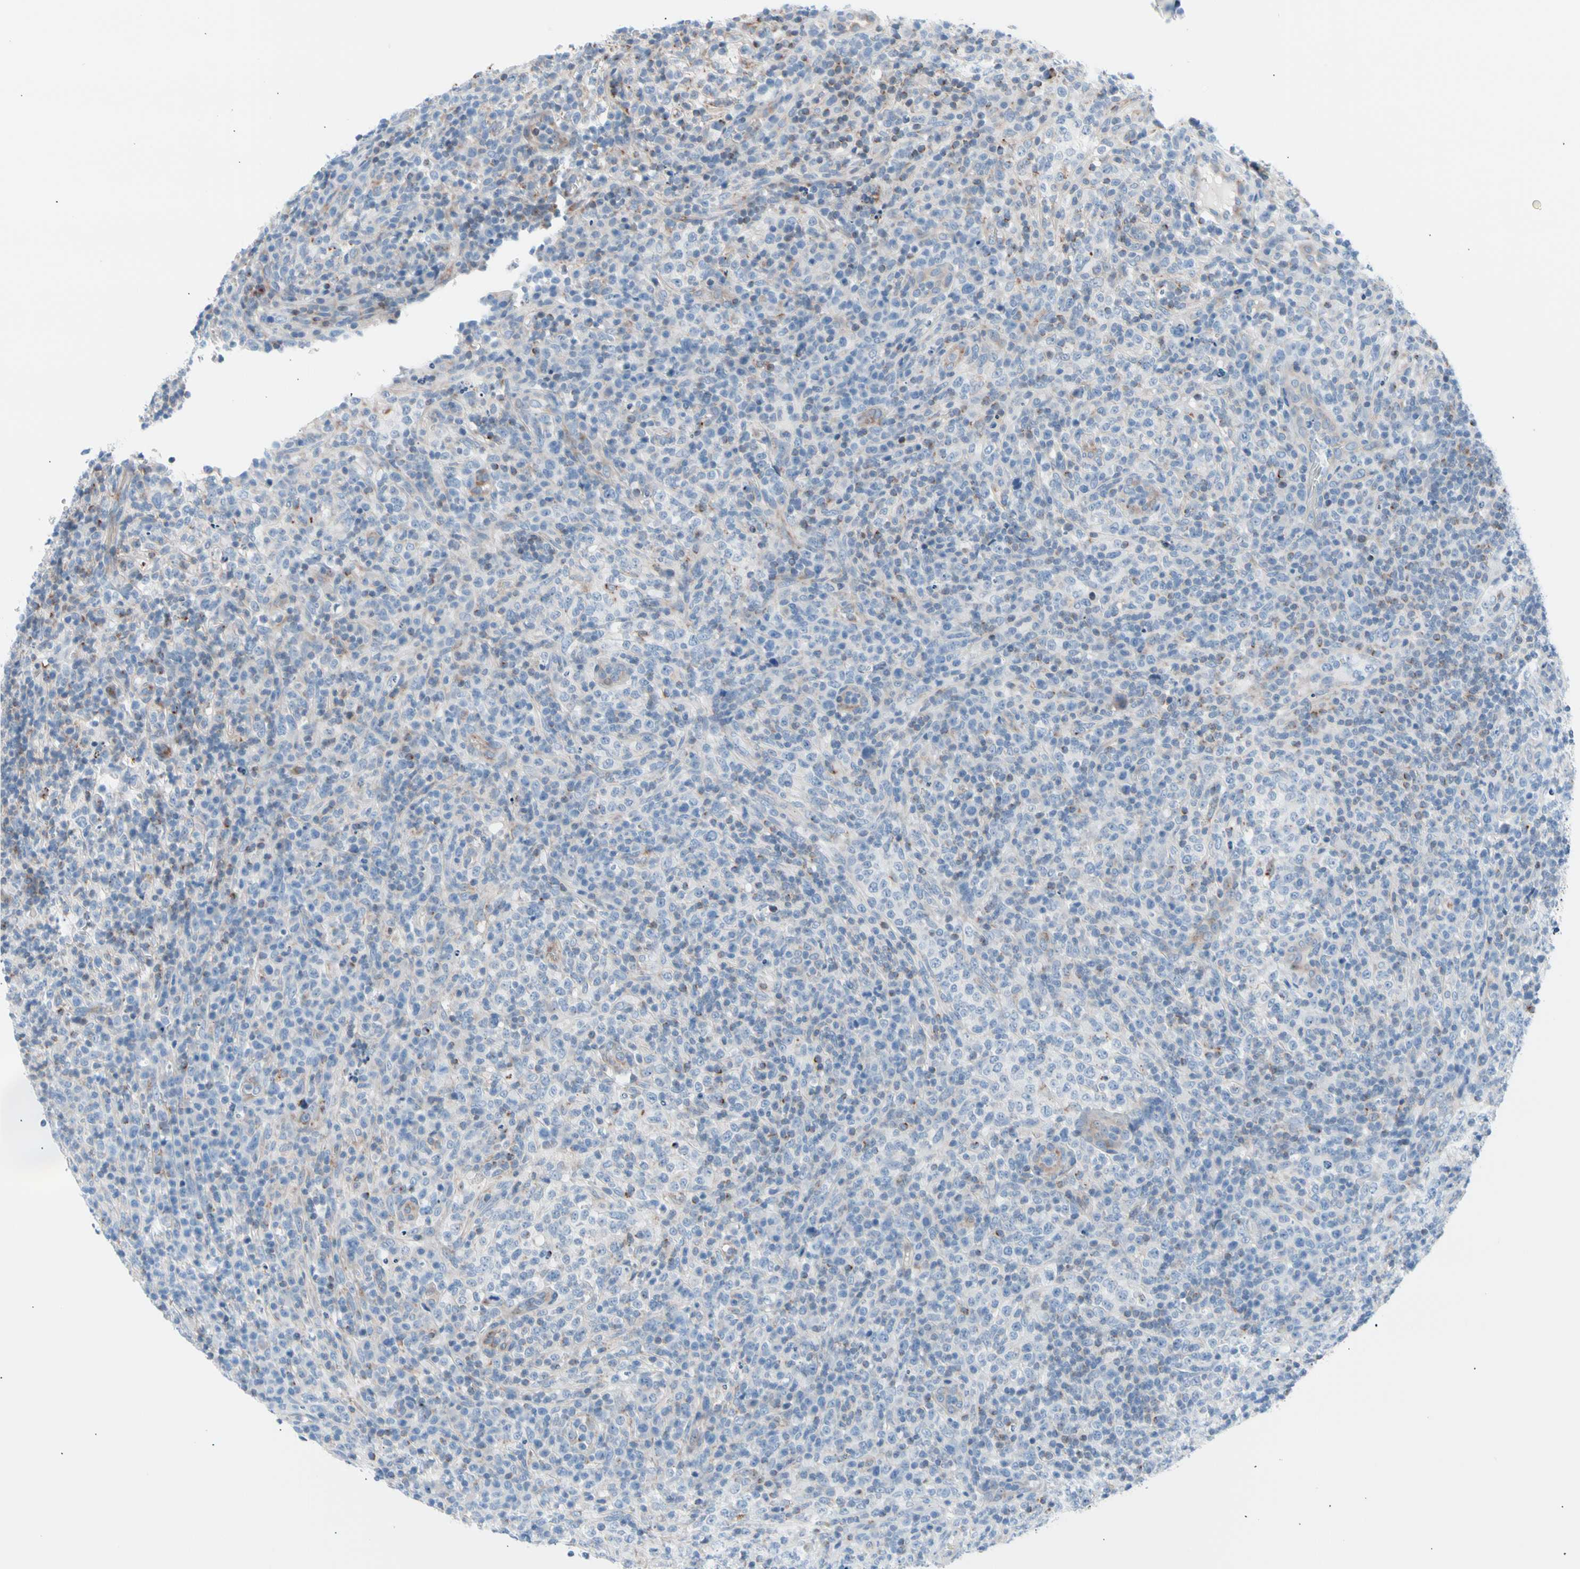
{"staining": {"intensity": "negative", "quantity": "none", "location": "none"}, "tissue": "lymphoma", "cell_type": "Tumor cells", "image_type": "cancer", "snomed": [{"axis": "morphology", "description": "Malignant lymphoma, non-Hodgkin's type, High grade"}, {"axis": "topography", "description": "Lymph node"}], "caption": "Protein analysis of malignant lymphoma, non-Hodgkin's type (high-grade) shows no significant staining in tumor cells.", "gene": "HK1", "patient": {"sex": "female", "age": 76}}